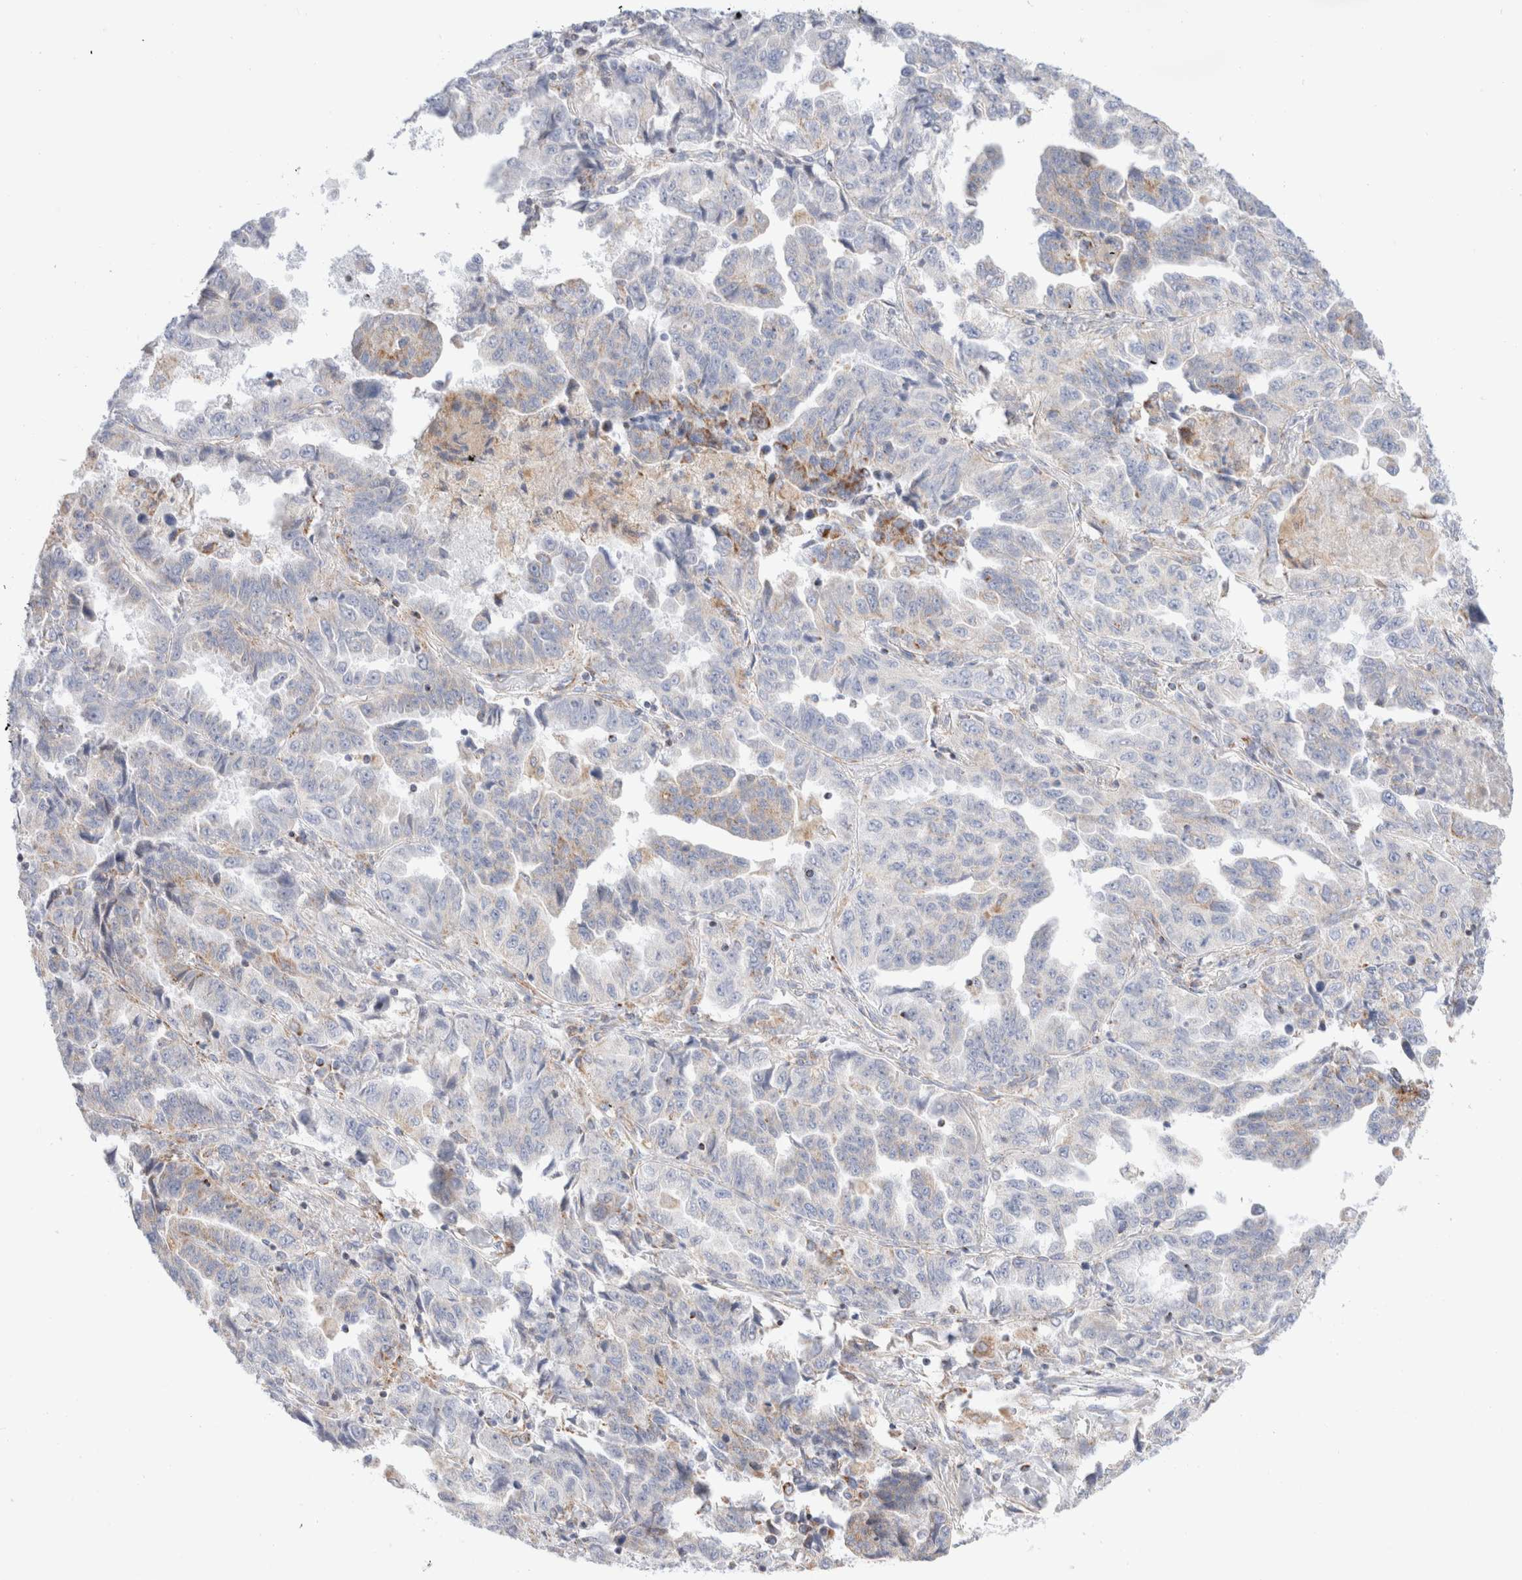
{"staining": {"intensity": "weak", "quantity": "<25%", "location": "cytoplasmic/membranous"}, "tissue": "lung cancer", "cell_type": "Tumor cells", "image_type": "cancer", "snomed": [{"axis": "morphology", "description": "Adenocarcinoma, NOS"}, {"axis": "topography", "description": "Lung"}], "caption": "Immunohistochemistry image of human lung cancer (adenocarcinoma) stained for a protein (brown), which shows no positivity in tumor cells. Brightfield microscopy of immunohistochemistry (IHC) stained with DAB (3,3'-diaminobenzidine) (brown) and hematoxylin (blue), captured at high magnification.", "gene": "ATP6V1C1", "patient": {"sex": "female", "age": 51}}